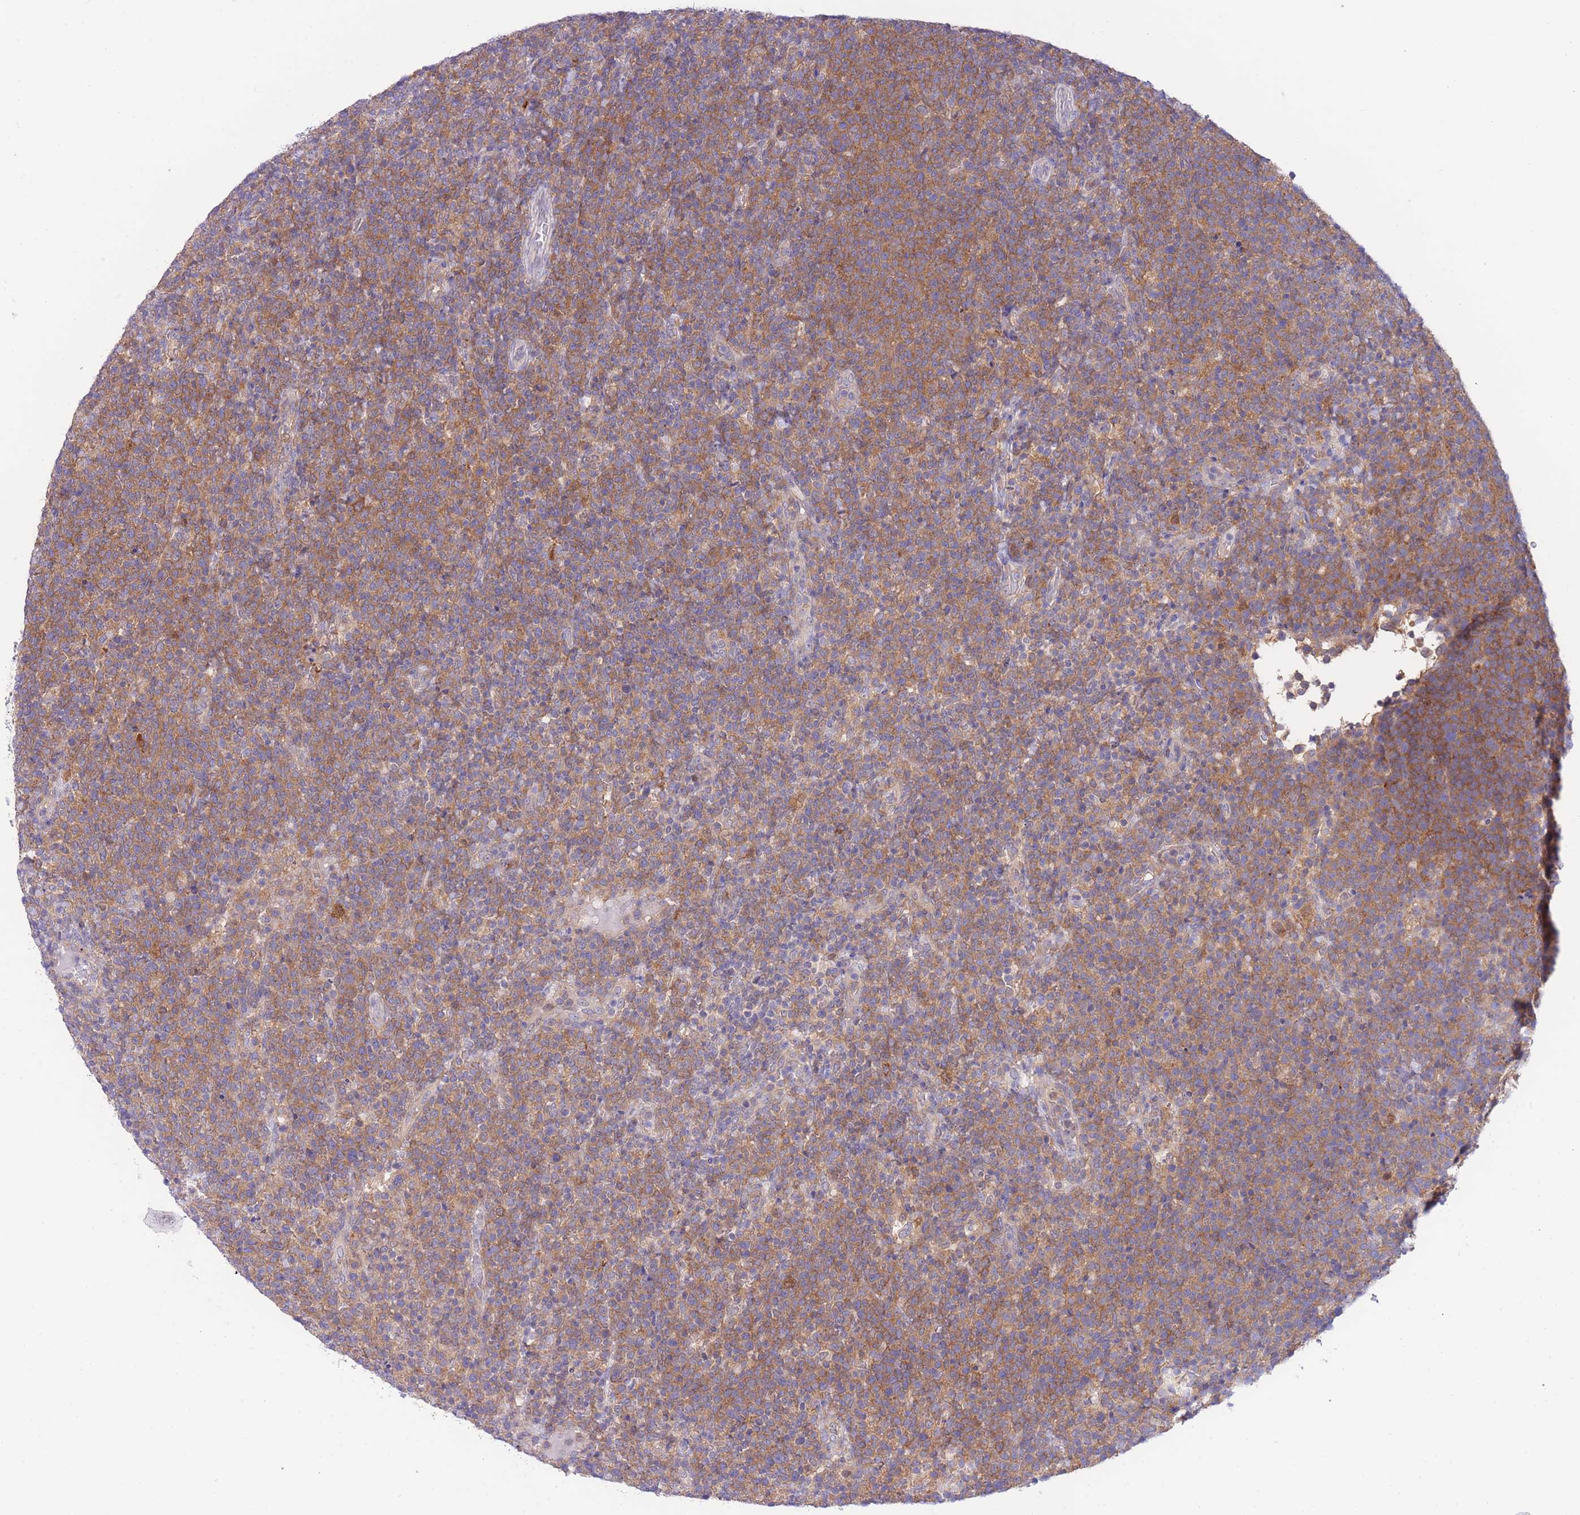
{"staining": {"intensity": "moderate", "quantity": ">75%", "location": "cytoplasmic/membranous"}, "tissue": "lymphoma", "cell_type": "Tumor cells", "image_type": "cancer", "snomed": [{"axis": "morphology", "description": "Malignant lymphoma, non-Hodgkin's type, High grade"}, {"axis": "topography", "description": "Lymph node"}], "caption": "A high-resolution image shows IHC staining of lymphoma, which demonstrates moderate cytoplasmic/membranous staining in about >75% of tumor cells. The protein is stained brown, and the nuclei are stained in blue (DAB (3,3'-diaminobenzidine) IHC with brightfield microscopy, high magnification).", "gene": "NAMPT", "patient": {"sex": "male", "age": 61}}